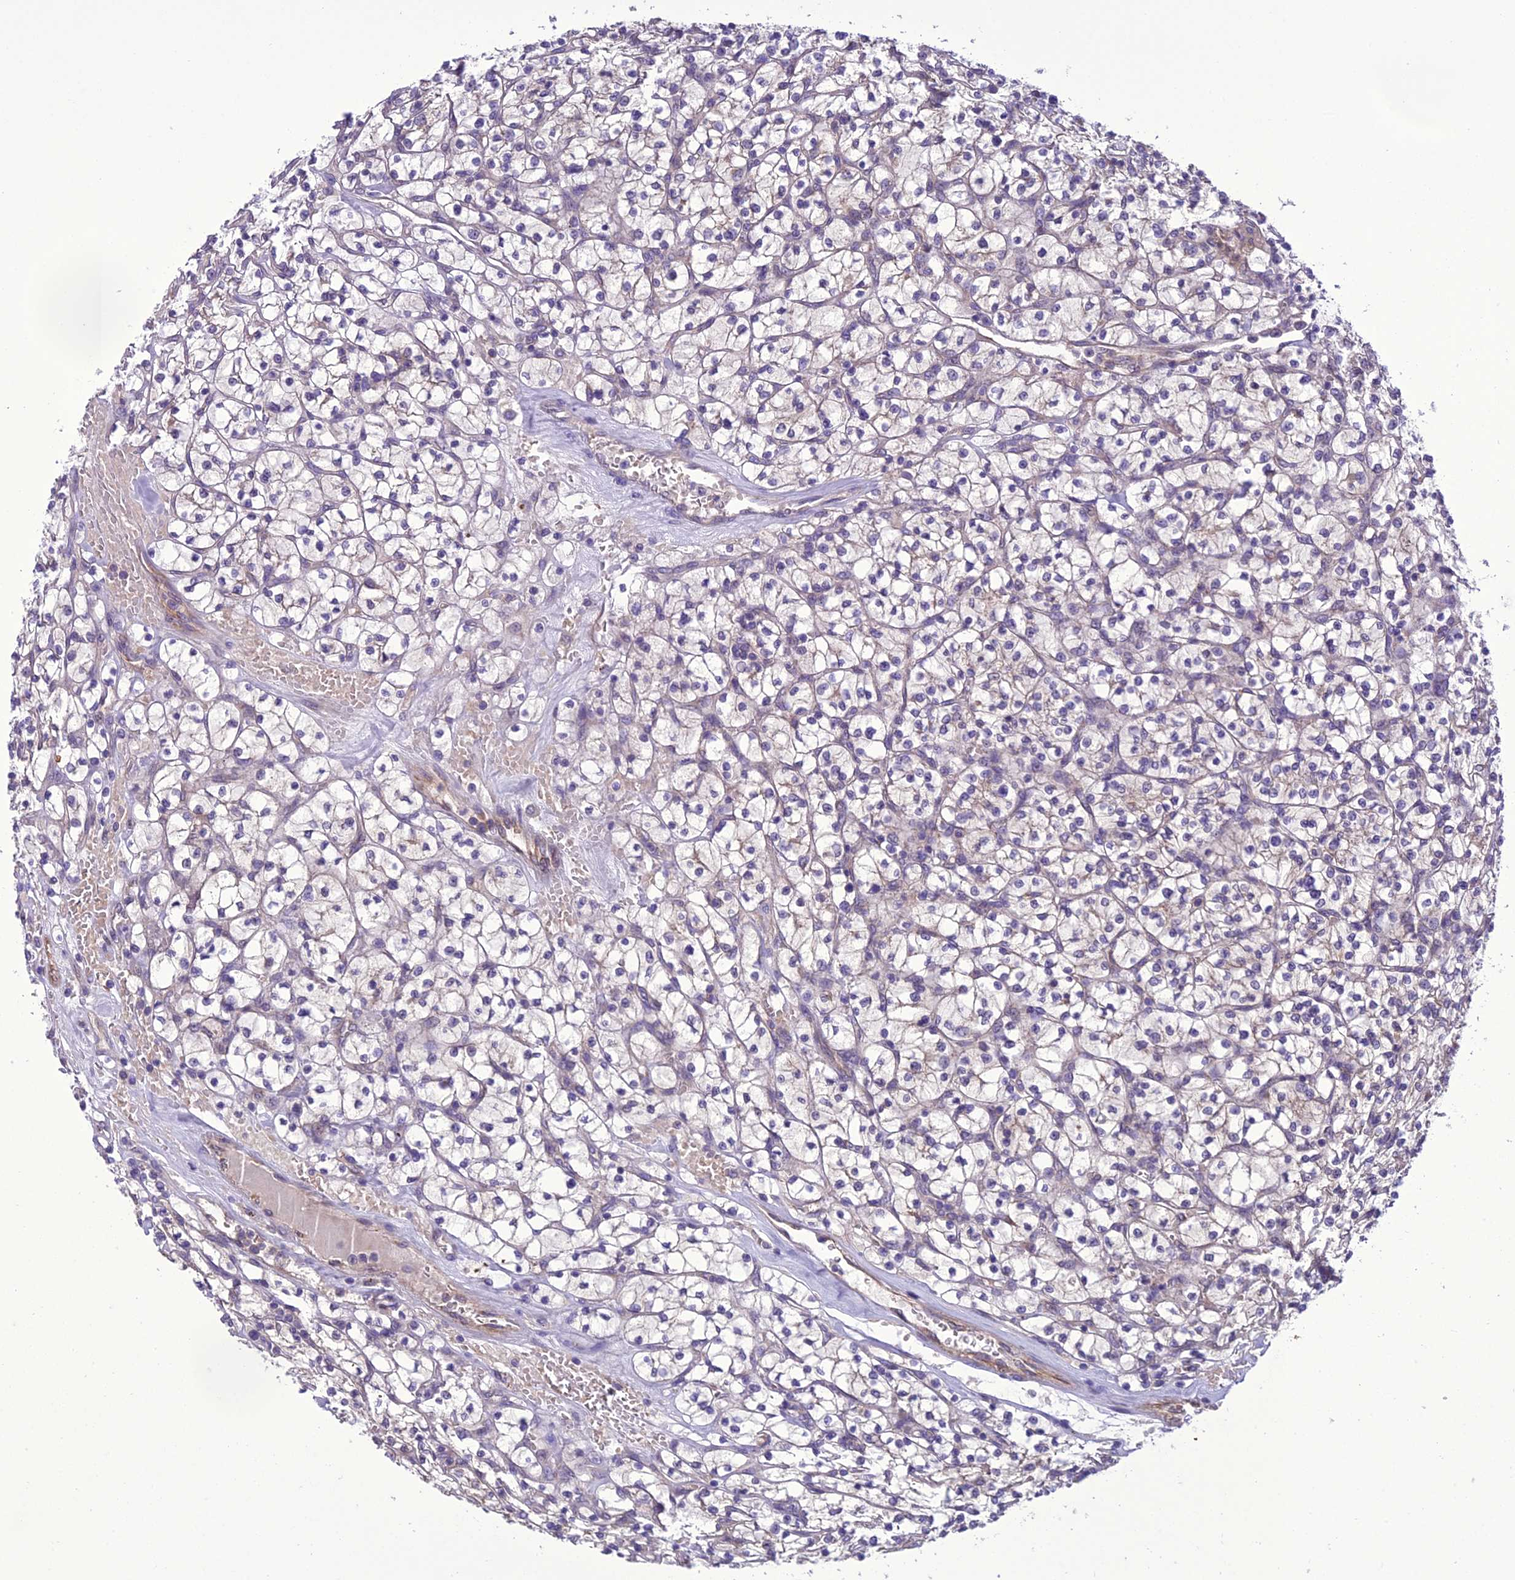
{"staining": {"intensity": "weak", "quantity": "<25%", "location": "cytoplasmic/membranous"}, "tissue": "renal cancer", "cell_type": "Tumor cells", "image_type": "cancer", "snomed": [{"axis": "morphology", "description": "Adenocarcinoma, NOS"}, {"axis": "topography", "description": "Kidney"}], "caption": "The image demonstrates no staining of tumor cells in renal adenocarcinoma. The staining is performed using DAB (3,3'-diaminobenzidine) brown chromogen with nuclei counter-stained in using hematoxylin.", "gene": "BORCS6", "patient": {"sex": "female", "age": 64}}